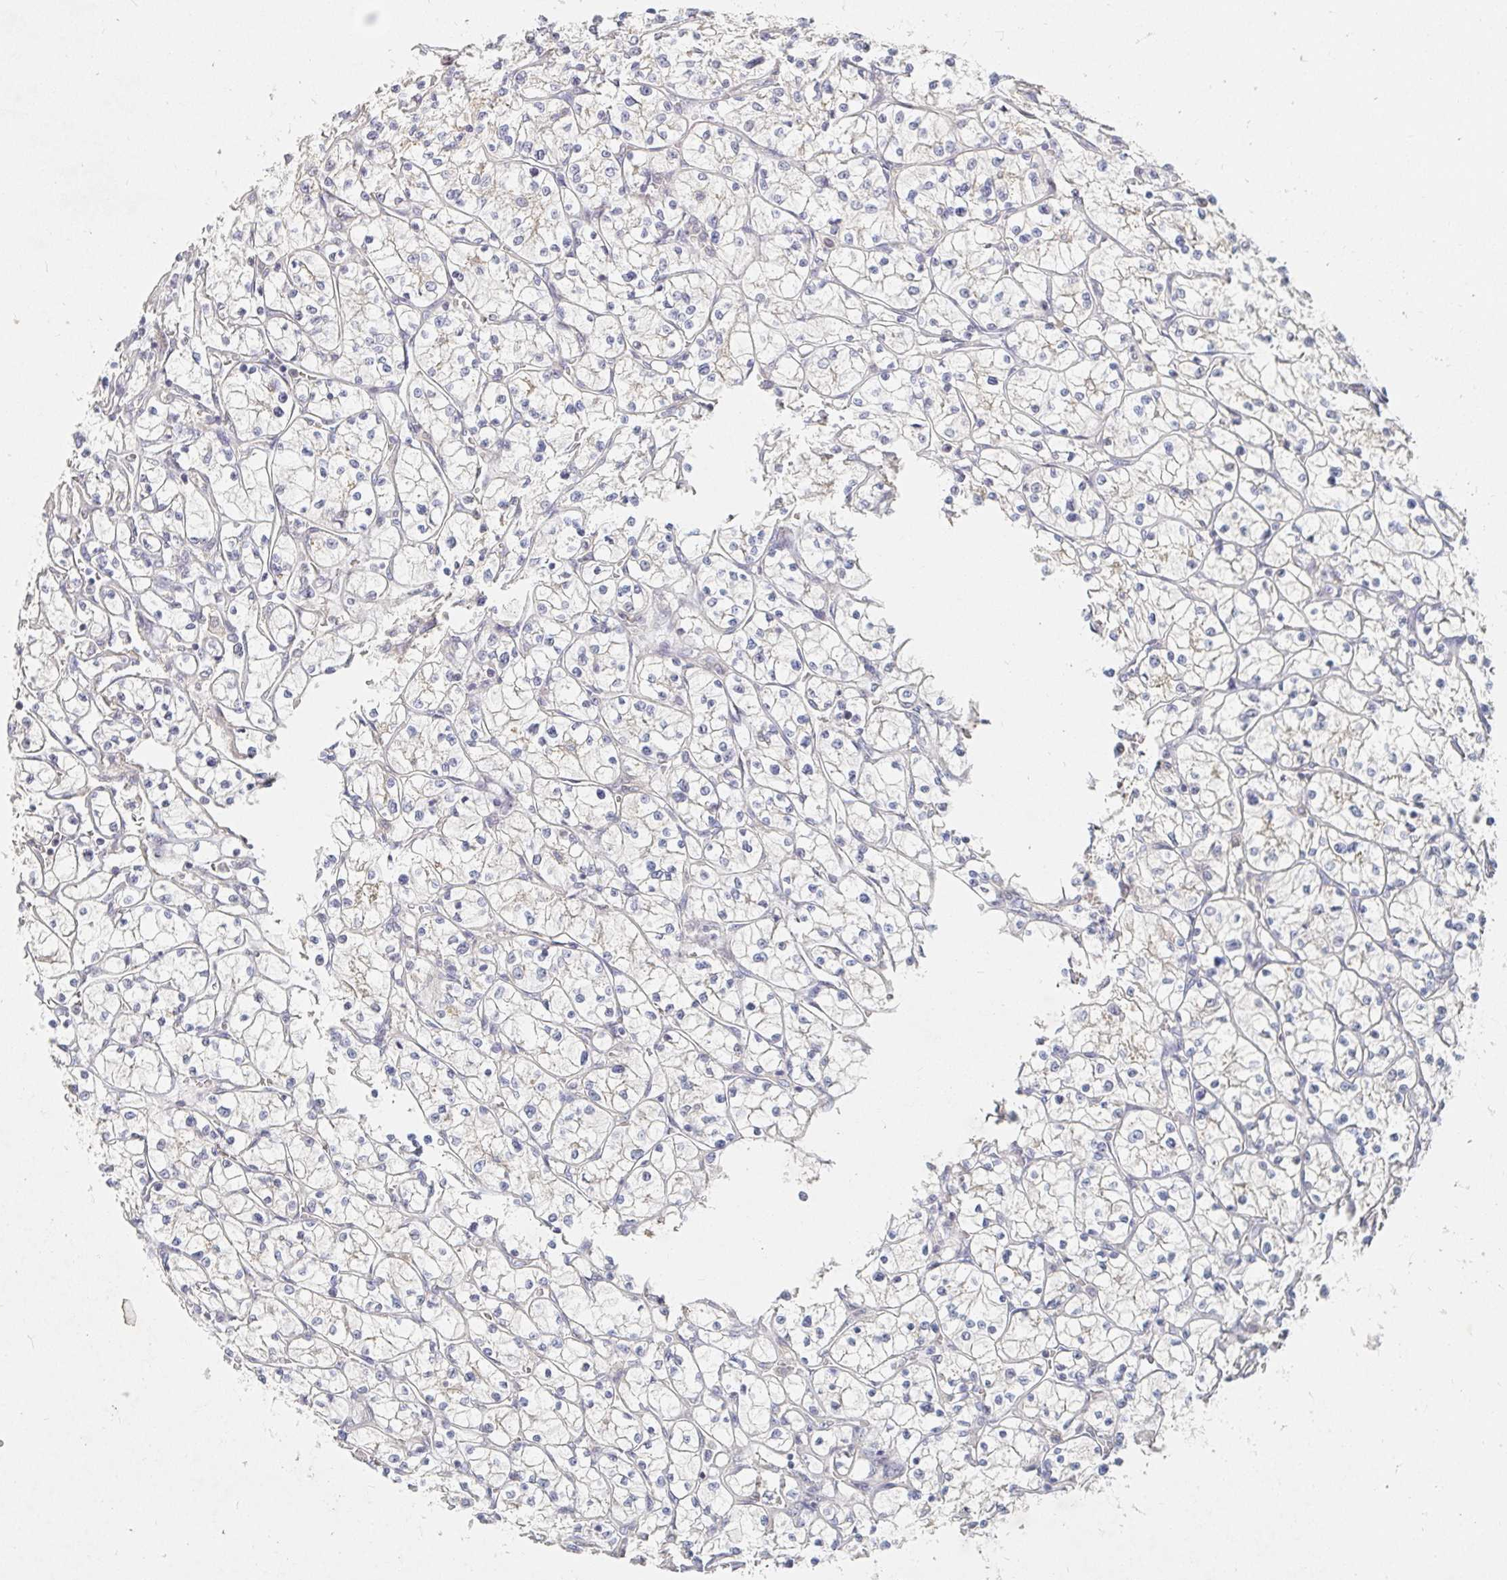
{"staining": {"intensity": "negative", "quantity": "none", "location": "none"}, "tissue": "renal cancer", "cell_type": "Tumor cells", "image_type": "cancer", "snomed": [{"axis": "morphology", "description": "Adenocarcinoma, NOS"}, {"axis": "topography", "description": "Kidney"}], "caption": "The micrograph exhibits no significant staining in tumor cells of renal cancer. (Stains: DAB (3,3'-diaminobenzidine) IHC with hematoxylin counter stain, Microscopy: brightfield microscopy at high magnification).", "gene": "NME9", "patient": {"sex": "female", "age": 64}}